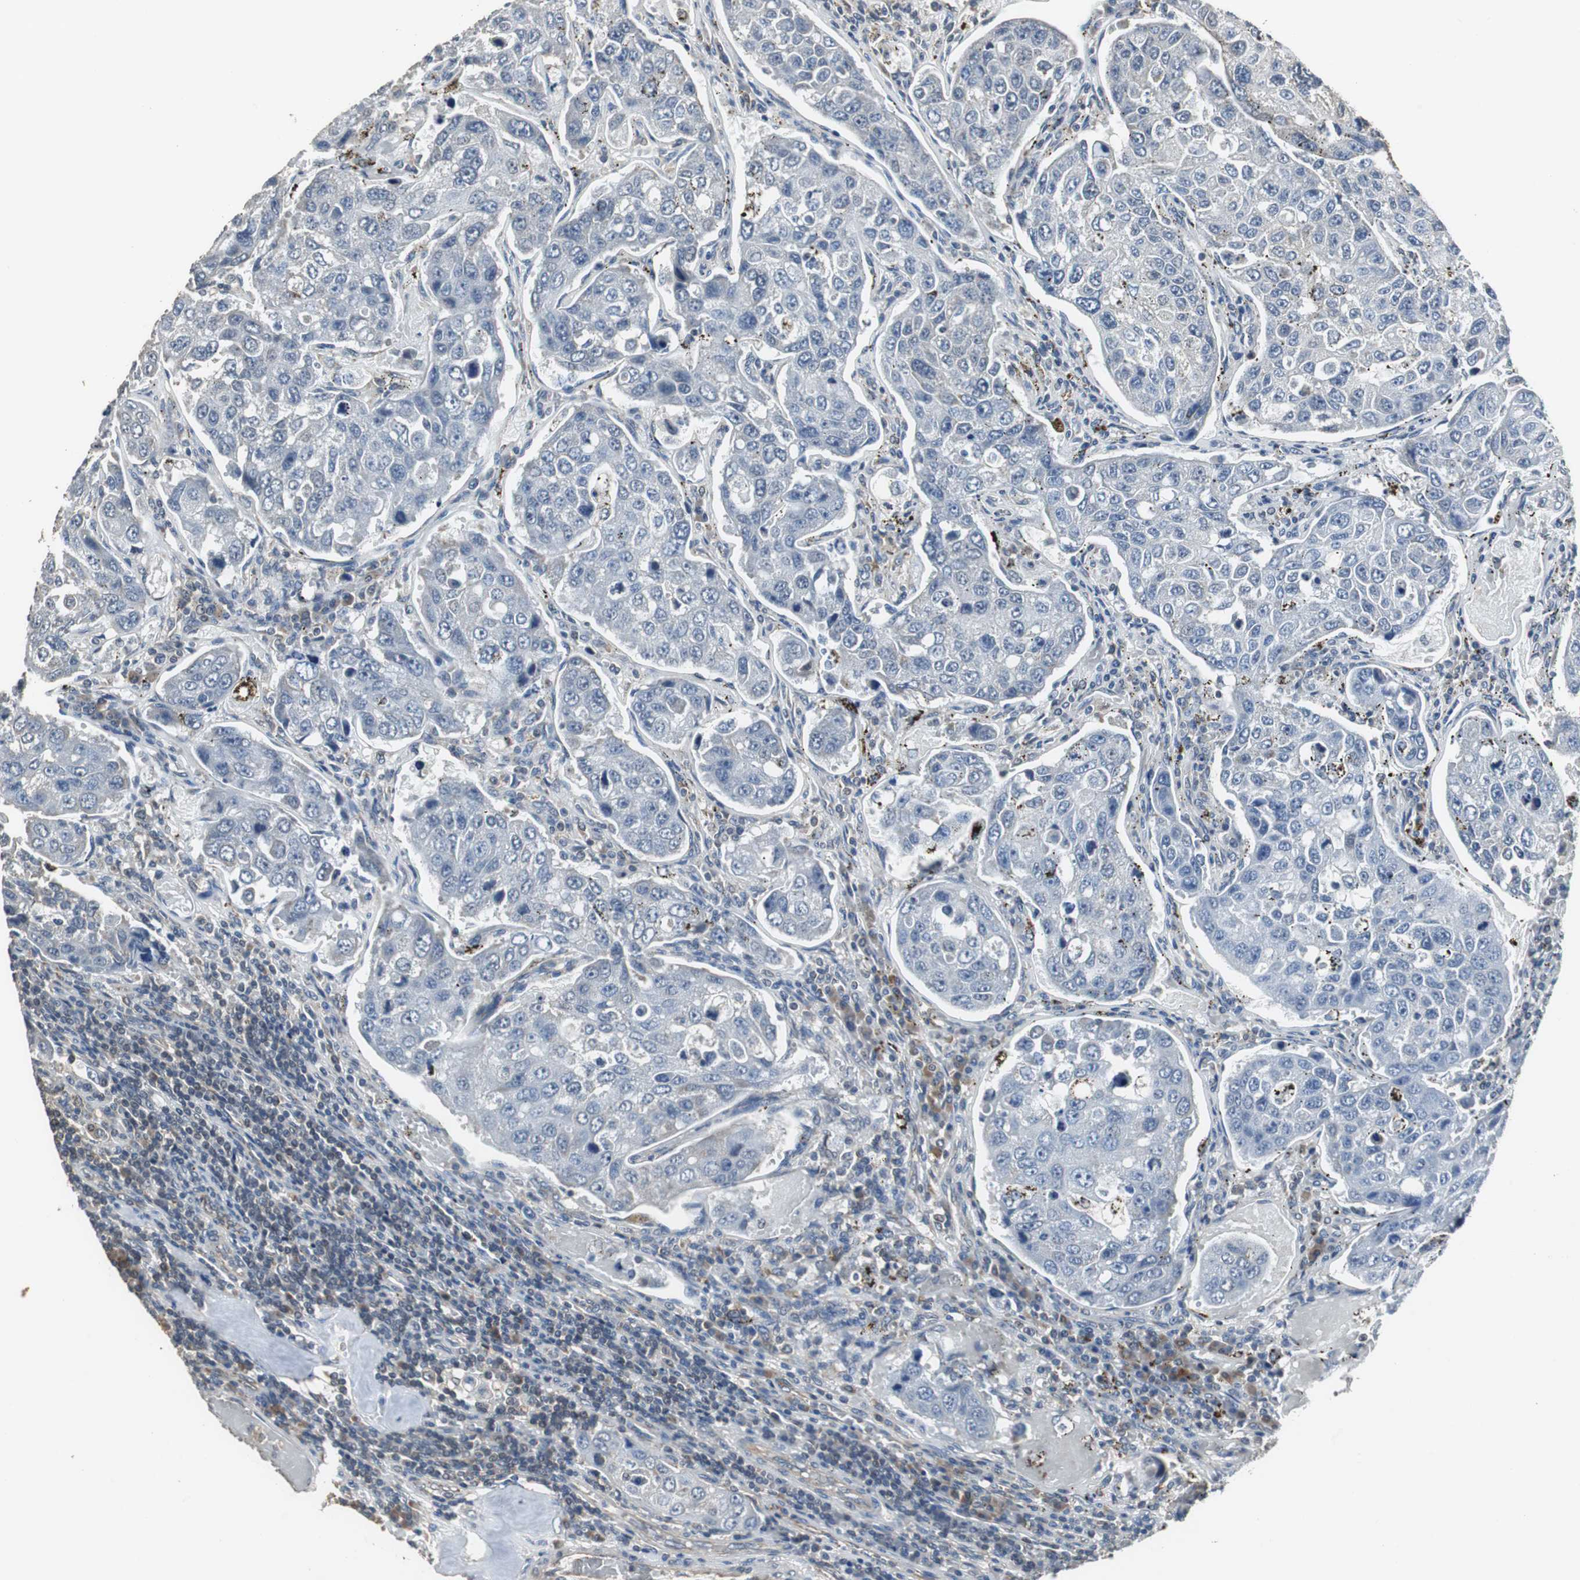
{"staining": {"intensity": "negative", "quantity": "none", "location": "none"}, "tissue": "urothelial cancer", "cell_type": "Tumor cells", "image_type": "cancer", "snomed": [{"axis": "morphology", "description": "Urothelial carcinoma, High grade"}, {"axis": "topography", "description": "Lymph node"}, {"axis": "topography", "description": "Urinary bladder"}], "caption": "Human high-grade urothelial carcinoma stained for a protein using immunohistochemistry (IHC) shows no positivity in tumor cells.", "gene": "HMGCL", "patient": {"sex": "male", "age": 51}}